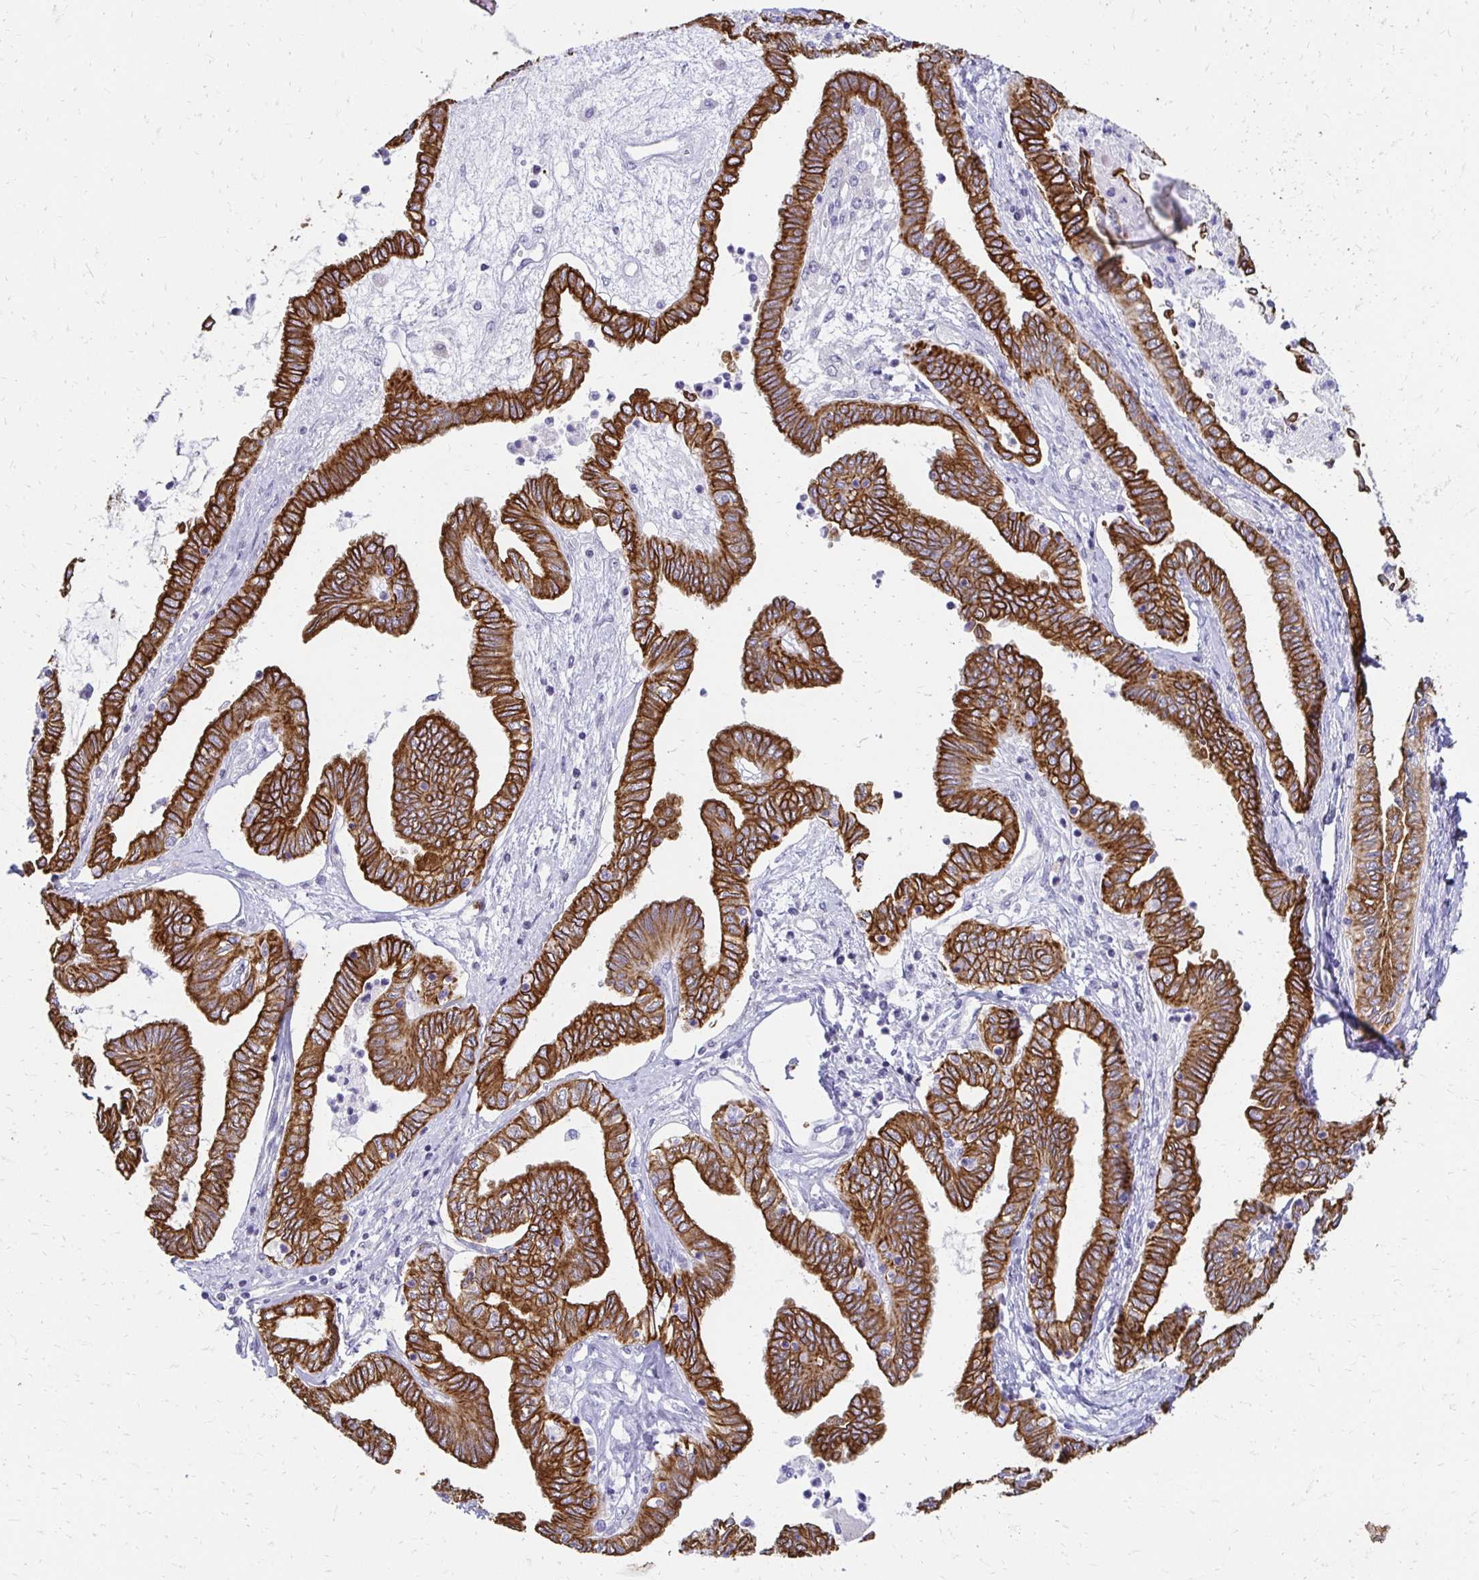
{"staining": {"intensity": "strong", "quantity": ">75%", "location": "cytoplasmic/membranous"}, "tissue": "ovarian cancer", "cell_type": "Tumor cells", "image_type": "cancer", "snomed": [{"axis": "morphology", "description": "Carcinoma, endometroid"}, {"axis": "topography", "description": "Ovary"}], "caption": "Ovarian endometroid carcinoma was stained to show a protein in brown. There is high levels of strong cytoplasmic/membranous expression in about >75% of tumor cells. (brown staining indicates protein expression, while blue staining denotes nuclei).", "gene": "C1QTNF2", "patient": {"sex": "female", "age": 70}}